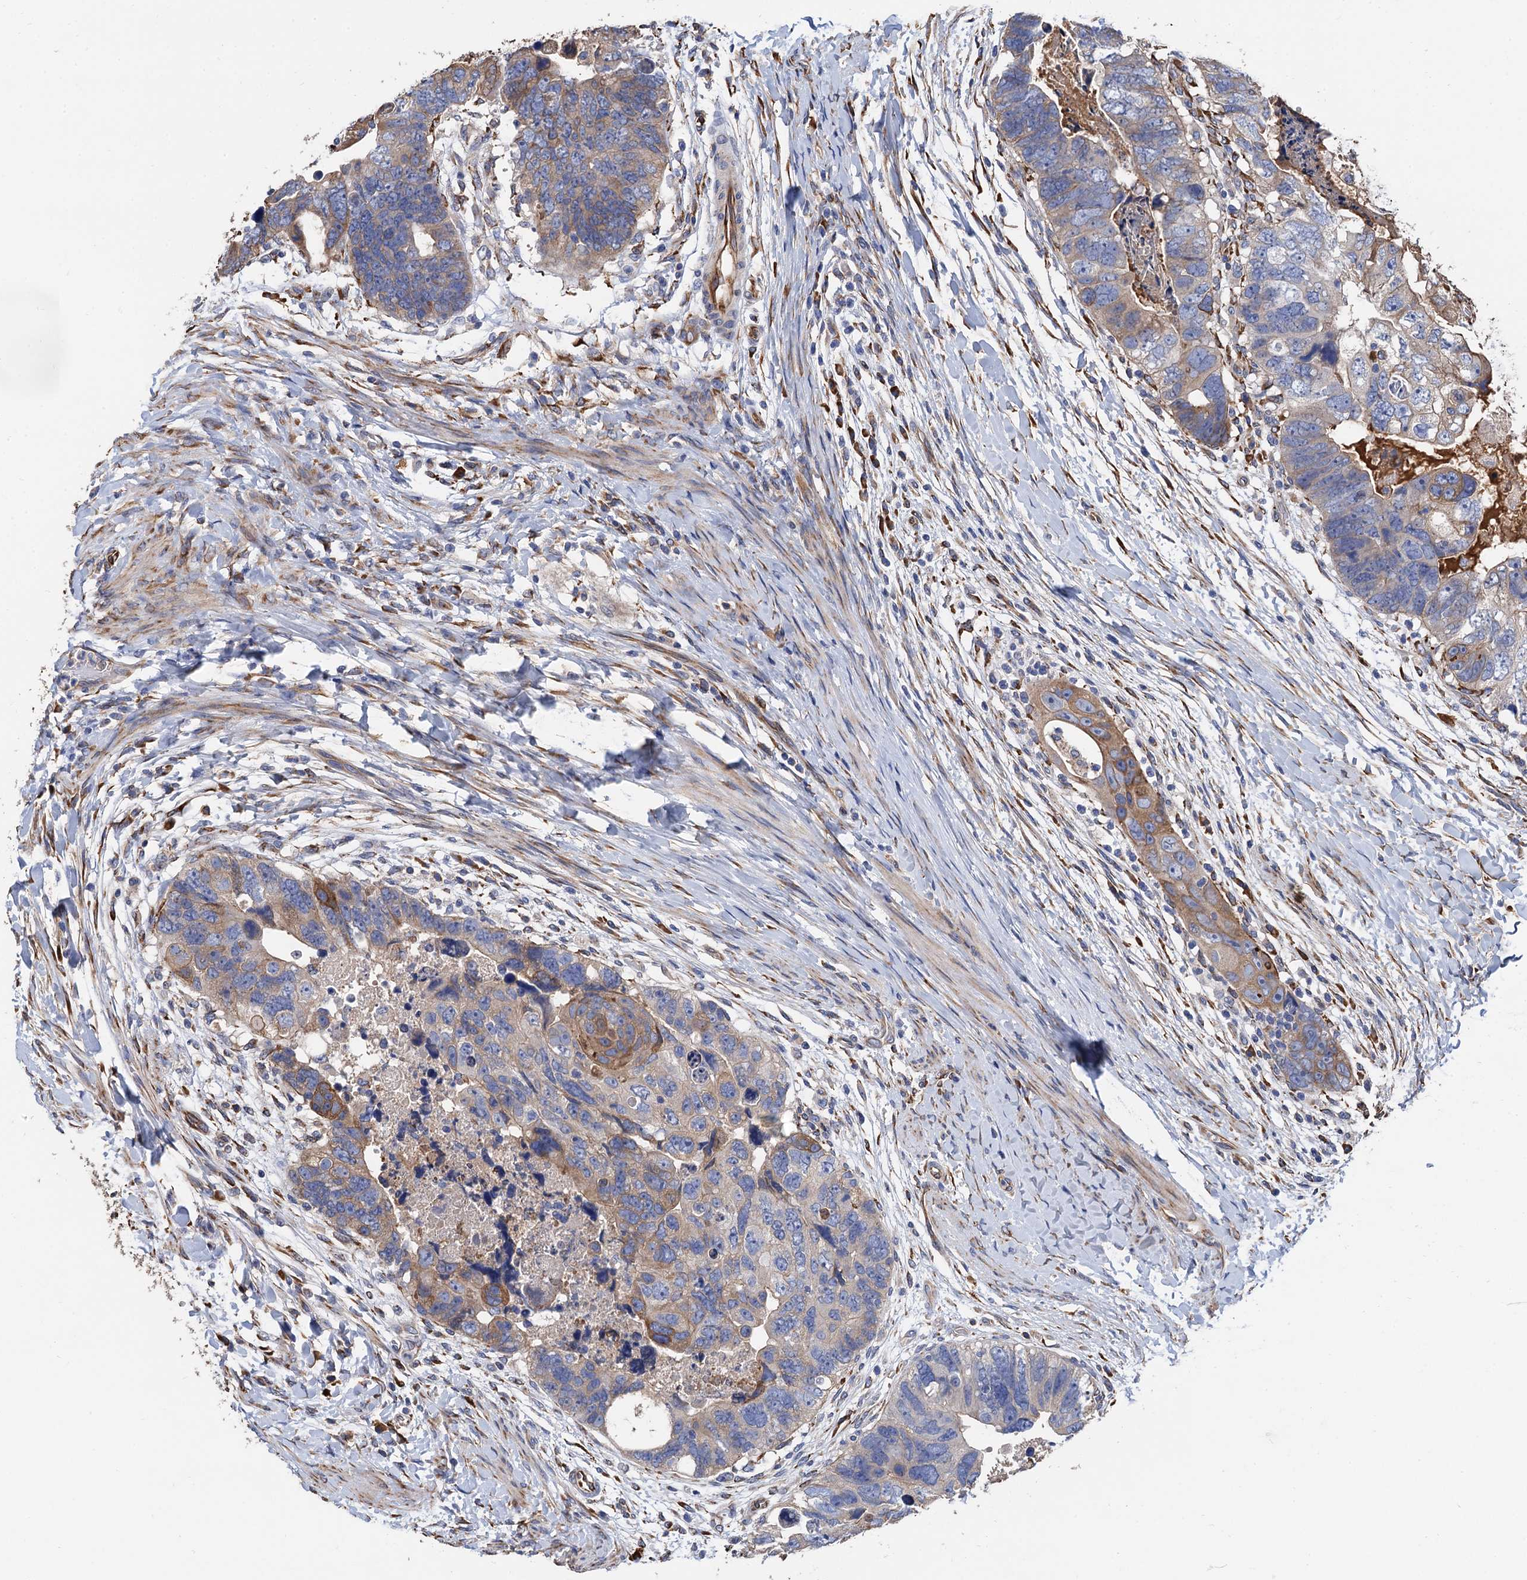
{"staining": {"intensity": "moderate", "quantity": "<25%", "location": "cytoplasmic/membranous"}, "tissue": "colorectal cancer", "cell_type": "Tumor cells", "image_type": "cancer", "snomed": [{"axis": "morphology", "description": "Adenocarcinoma, NOS"}, {"axis": "topography", "description": "Rectum"}], "caption": "The histopathology image displays a brown stain indicating the presence of a protein in the cytoplasmic/membranous of tumor cells in colorectal adenocarcinoma. The protein of interest is shown in brown color, while the nuclei are stained blue.", "gene": "CNNM1", "patient": {"sex": "male", "age": 59}}